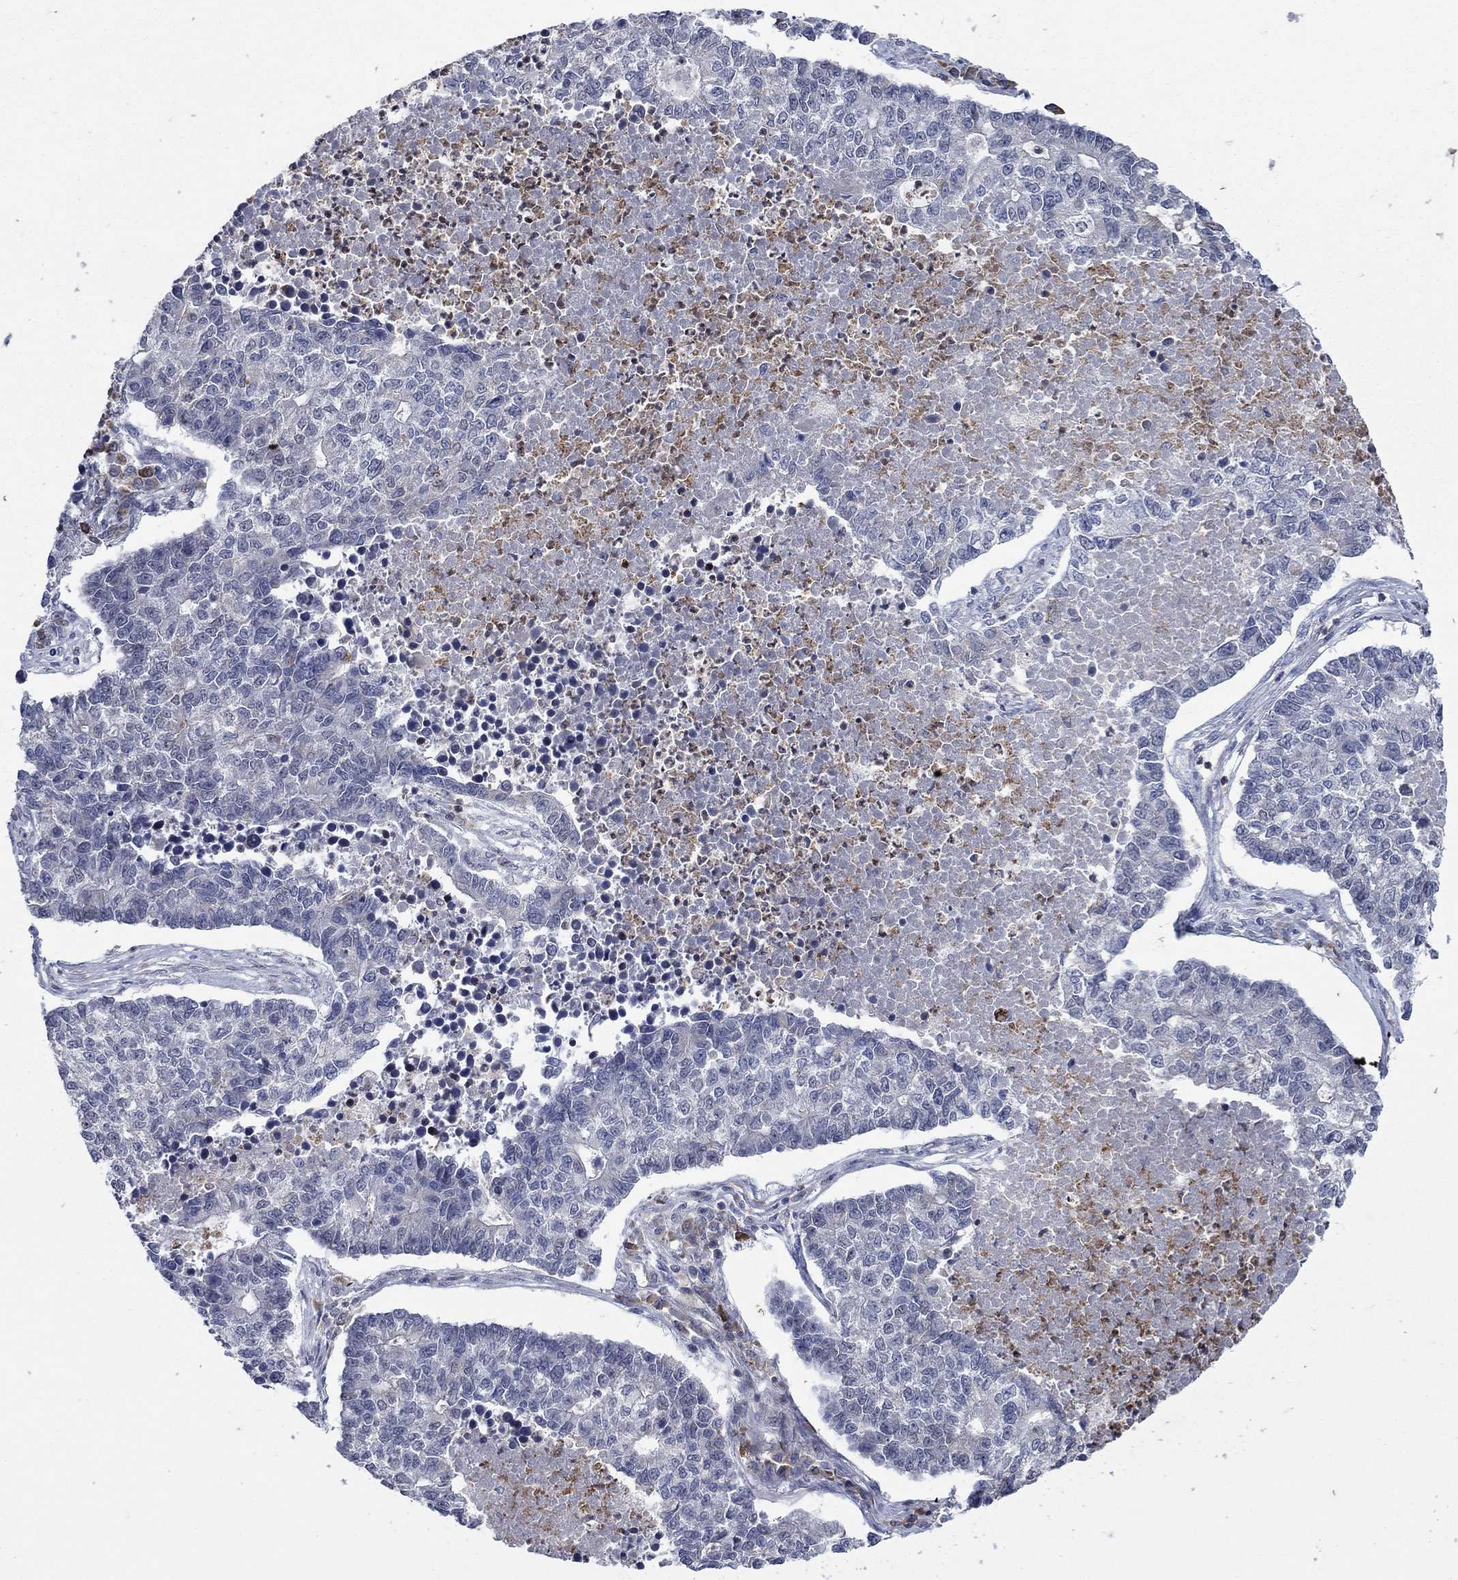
{"staining": {"intensity": "negative", "quantity": "none", "location": "none"}, "tissue": "lung cancer", "cell_type": "Tumor cells", "image_type": "cancer", "snomed": [{"axis": "morphology", "description": "Adenocarcinoma, NOS"}, {"axis": "topography", "description": "Lung"}], "caption": "Tumor cells are negative for protein expression in human lung cancer (adenocarcinoma).", "gene": "DHRS7", "patient": {"sex": "male", "age": 57}}